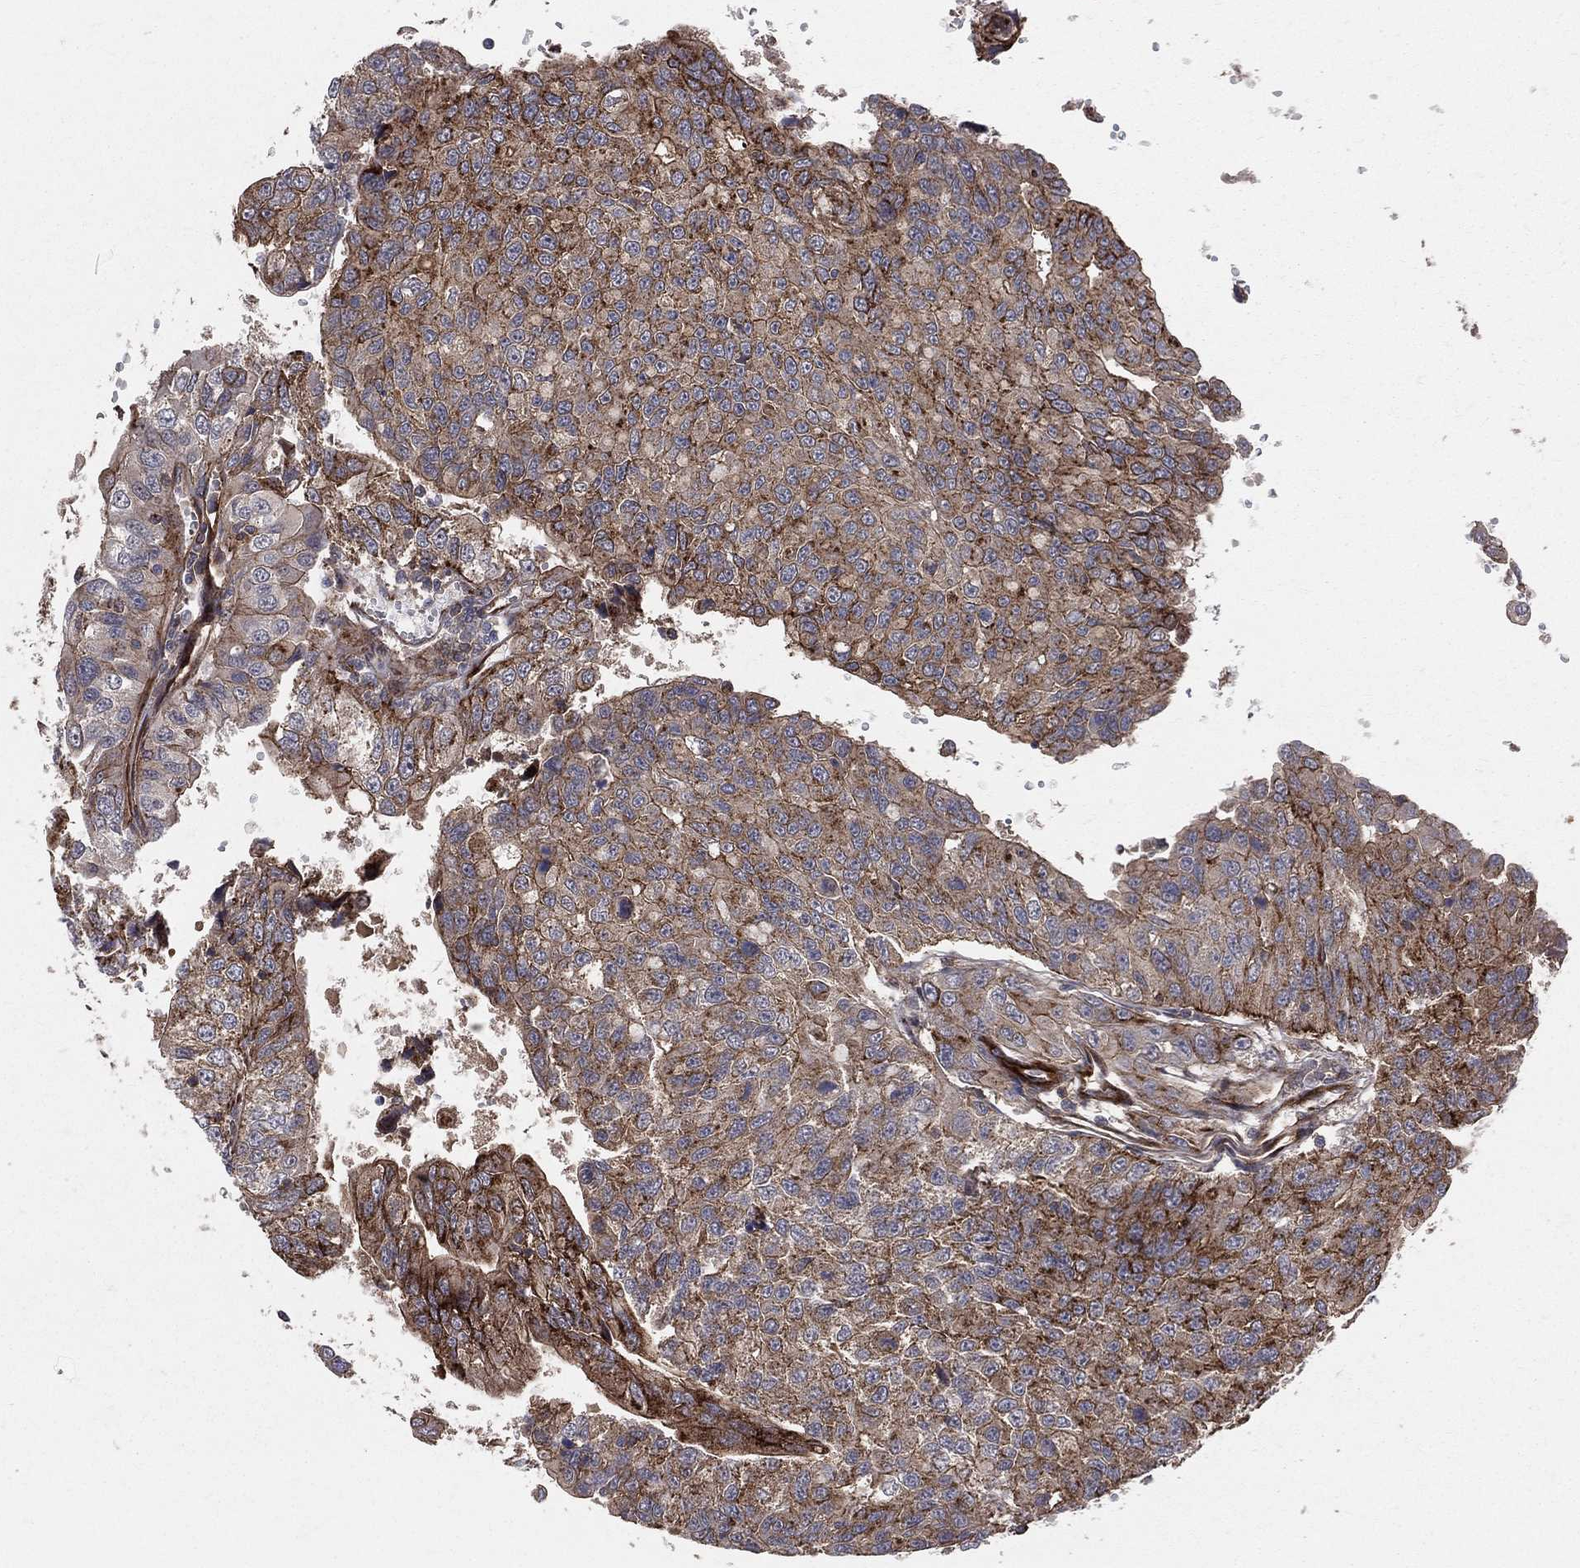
{"staining": {"intensity": "moderate", "quantity": ">75%", "location": "cytoplasmic/membranous"}, "tissue": "urothelial cancer", "cell_type": "Tumor cells", "image_type": "cancer", "snomed": [{"axis": "morphology", "description": "Urothelial carcinoma, NOS"}, {"axis": "morphology", "description": "Urothelial carcinoma, High grade"}, {"axis": "topography", "description": "Urinary bladder"}], "caption": "A brown stain labels moderate cytoplasmic/membranous positivity of a protein in urothelial cancer tumor cells. (Brightfield microscopy of DAB IHC at high magnification).", "gene": "ENTPD1", "patient": {"sex": "female", "age": 73}}